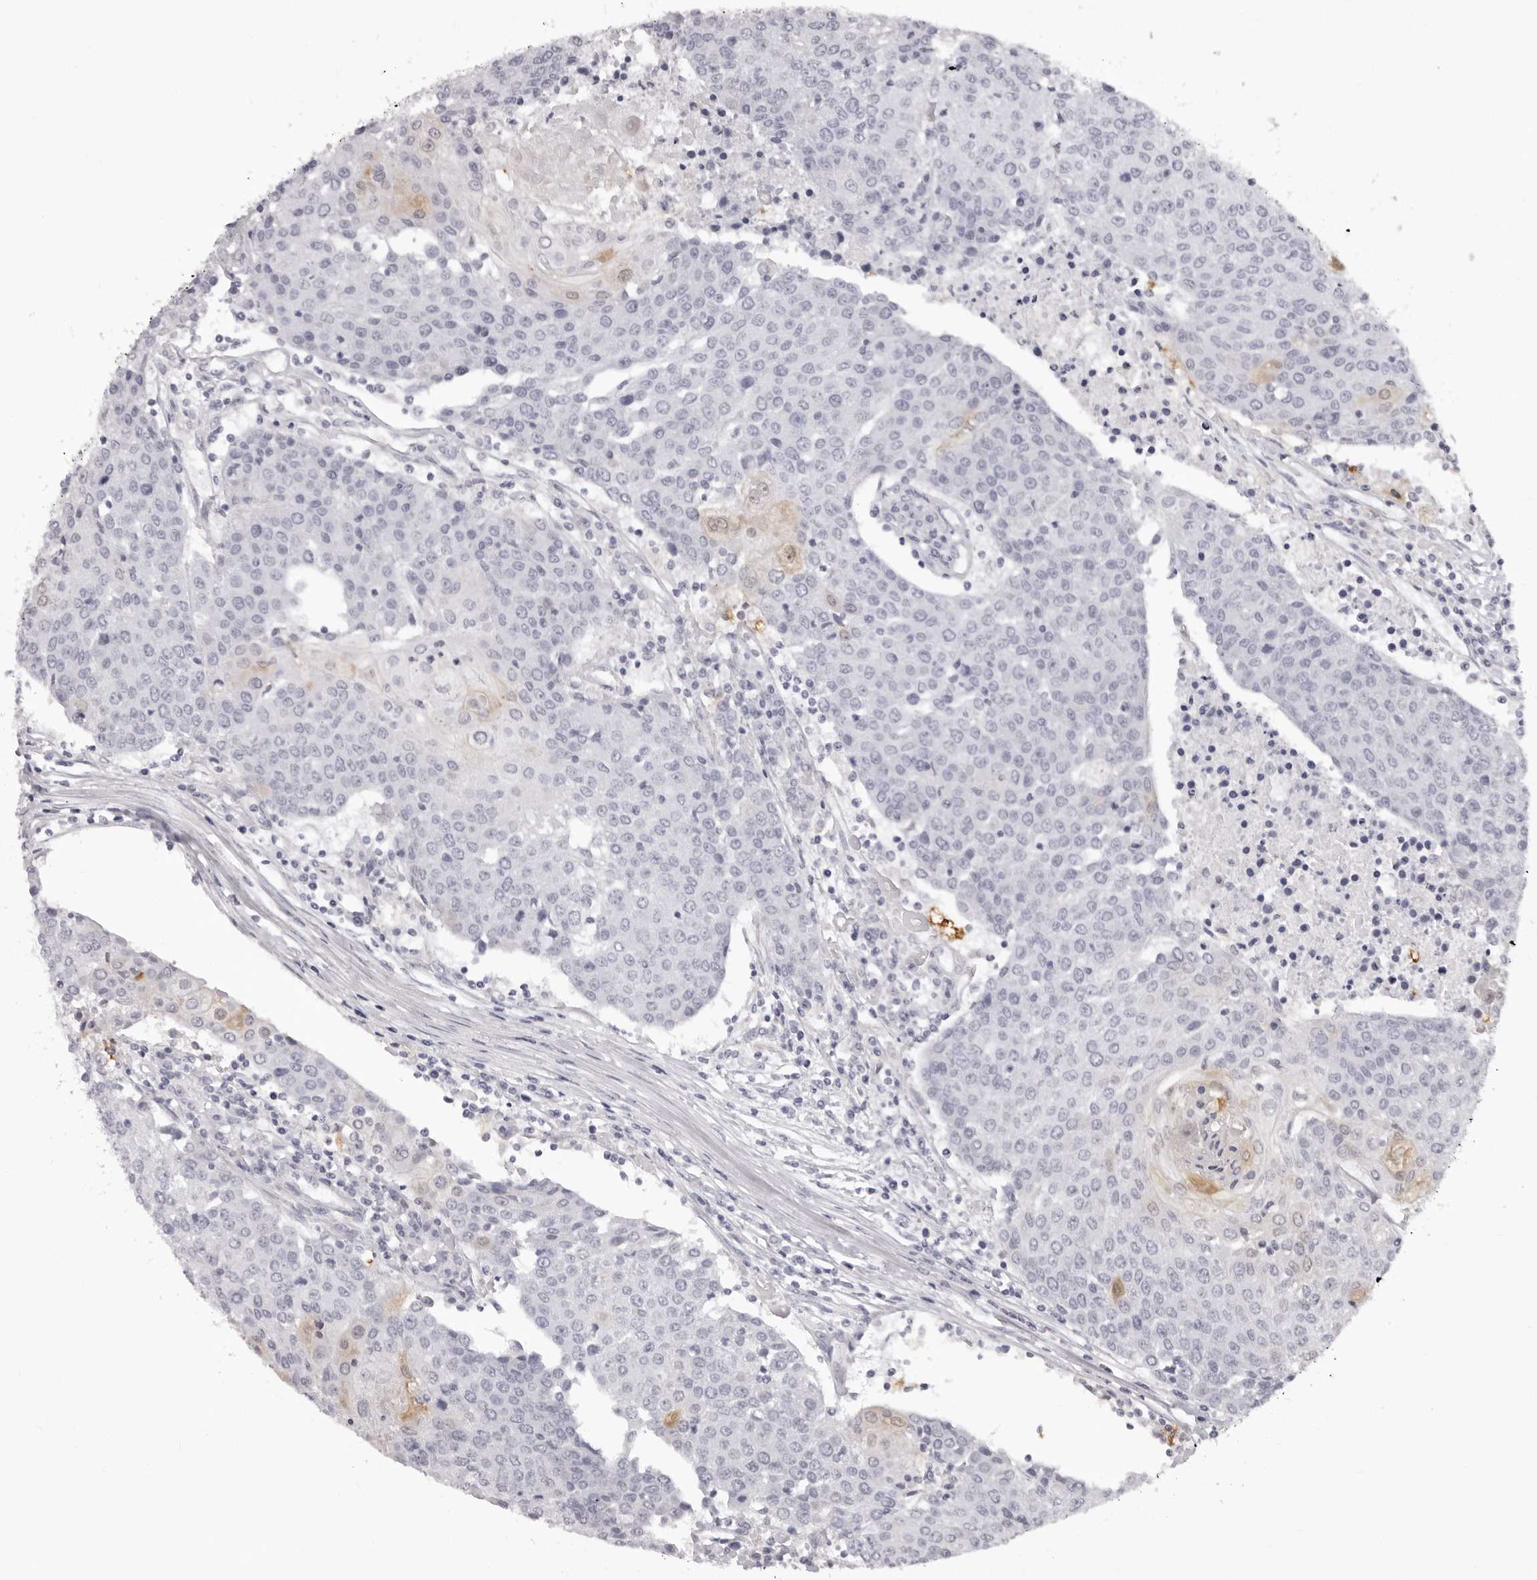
{"staining": {"intensity": "weak", "quantity": "<25%", "location": "cytoplasmic/membranous"}, "tissue": "urothelial cancer", "cell_type": "Tumor cells", "image_type": "cancer", "snomed": [{"axis": "morphology", "description": "Urothelial carcinoma, High grade"}, {"axis": "topography", "description": "Urinary bladder"}], "caption": "Tumor cells are negative for brown protein staining in urothelial cancer.", "gene": "SUGCT", "patient": {"sex": "female", "age": 85}}